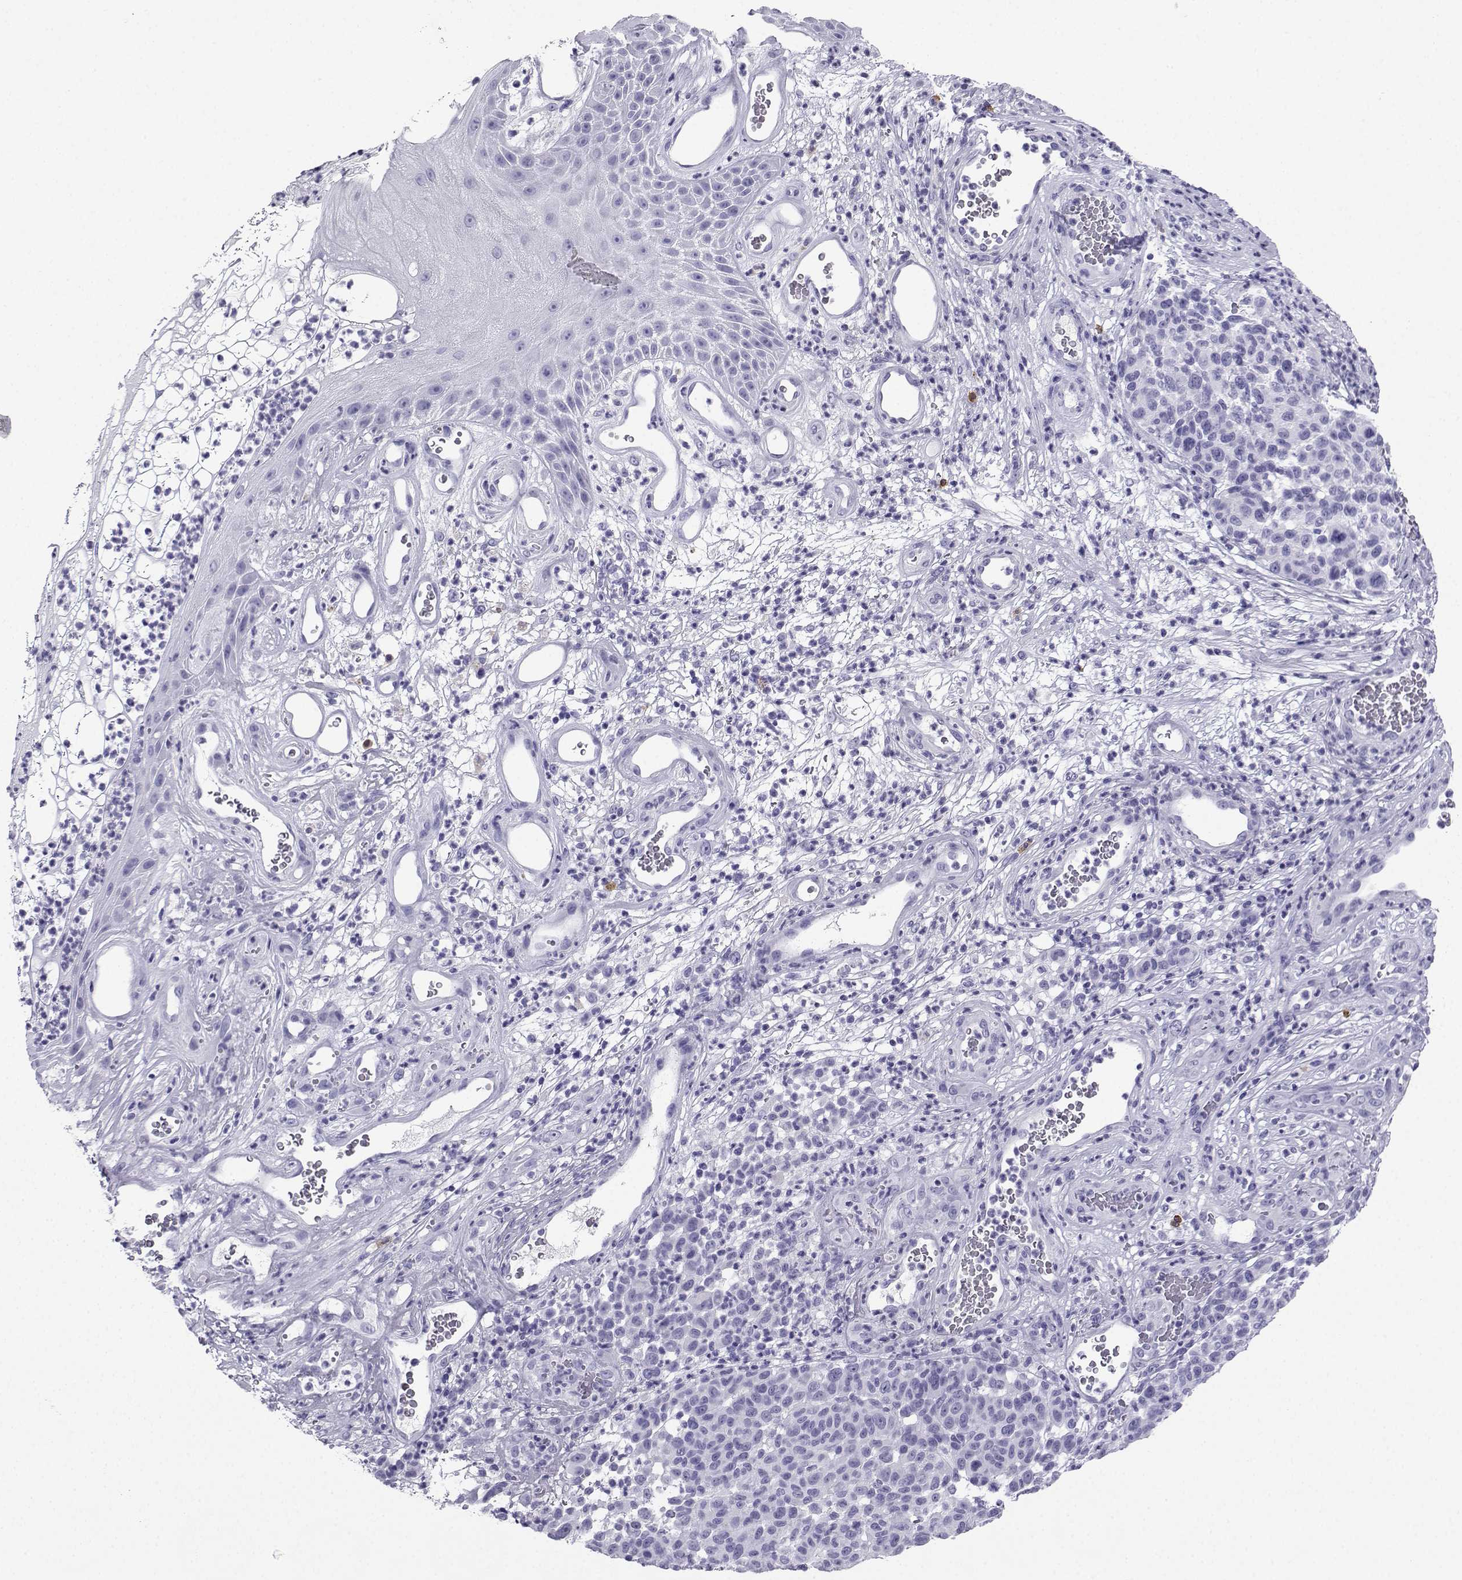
{"staining": {"intensity": "negative", "quantity": "none", "location": "none"}, "tissue": "melanoma", "cell_type": "Tumor cells", "image_type": "cancer", "snomed": [{"axis": "morphology", "description": "Malignant melanoma, NOS"}, {"axis": "topography", "description": "Skin"}], "caption": "DAB (3,3'-diaminobenzidine) immunohistochemical staining of malignant melanoma shows no significant expression in tumor cells.", "gene": "SLC18A2", "patient": {"sex": "male", "age": 59}}